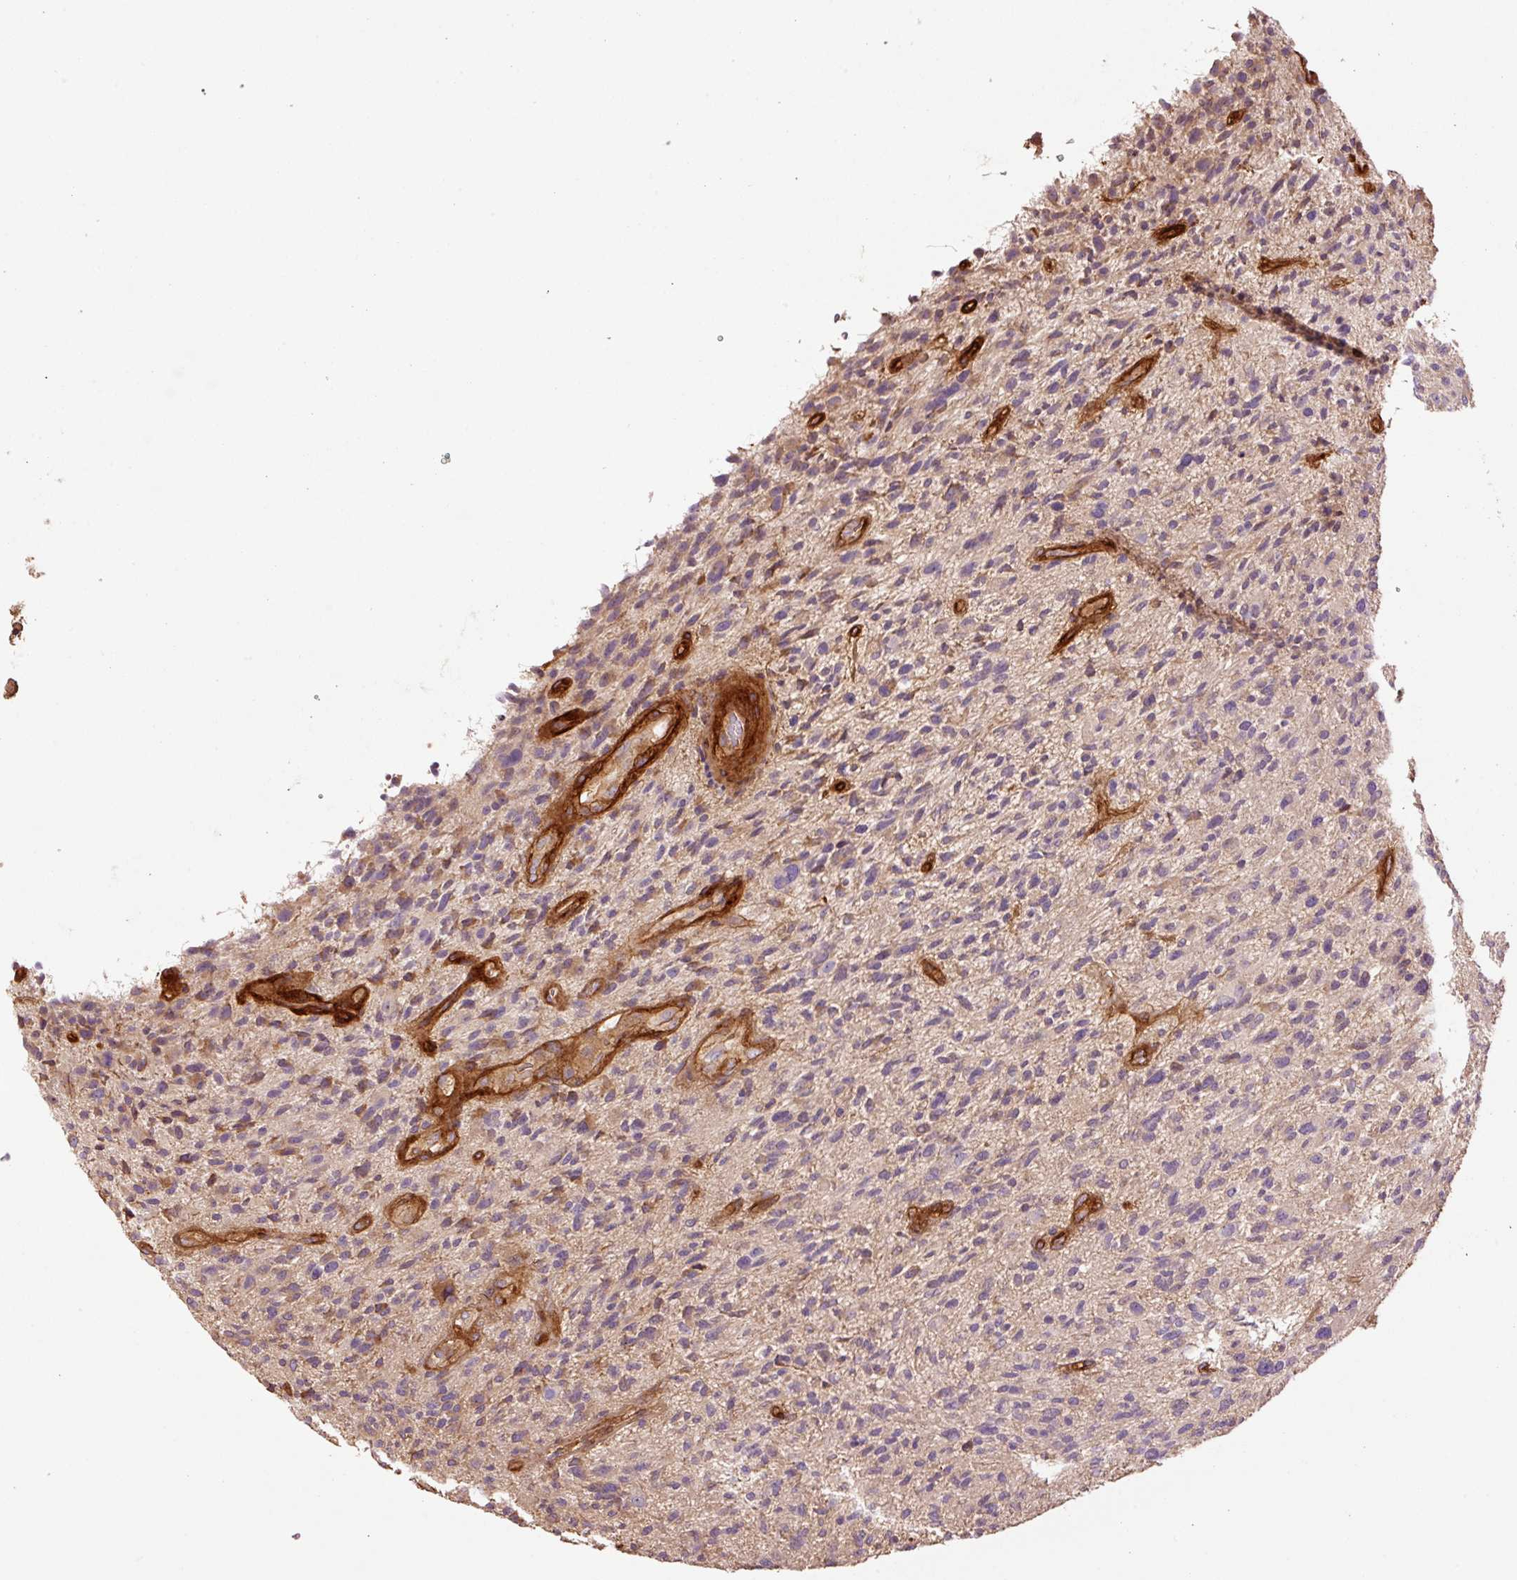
{"staining": {"intensity": "weak", "quantity": "<25%", "location": "cytoplasmic/membranous"}, "tissue": "glioma", "cell_type": "Tumor cells", "image_type": "cancer", "snomed": [{"axis": "morphology", "description": "Glioma, malignant, High grade"}, {"axis": "topography", "description": "Brain"}], "caption": "Tumor cells are negative for brown protein staining in glioma.", "gene": "NID2", "patient": {"sex": "male", "age": 47}}